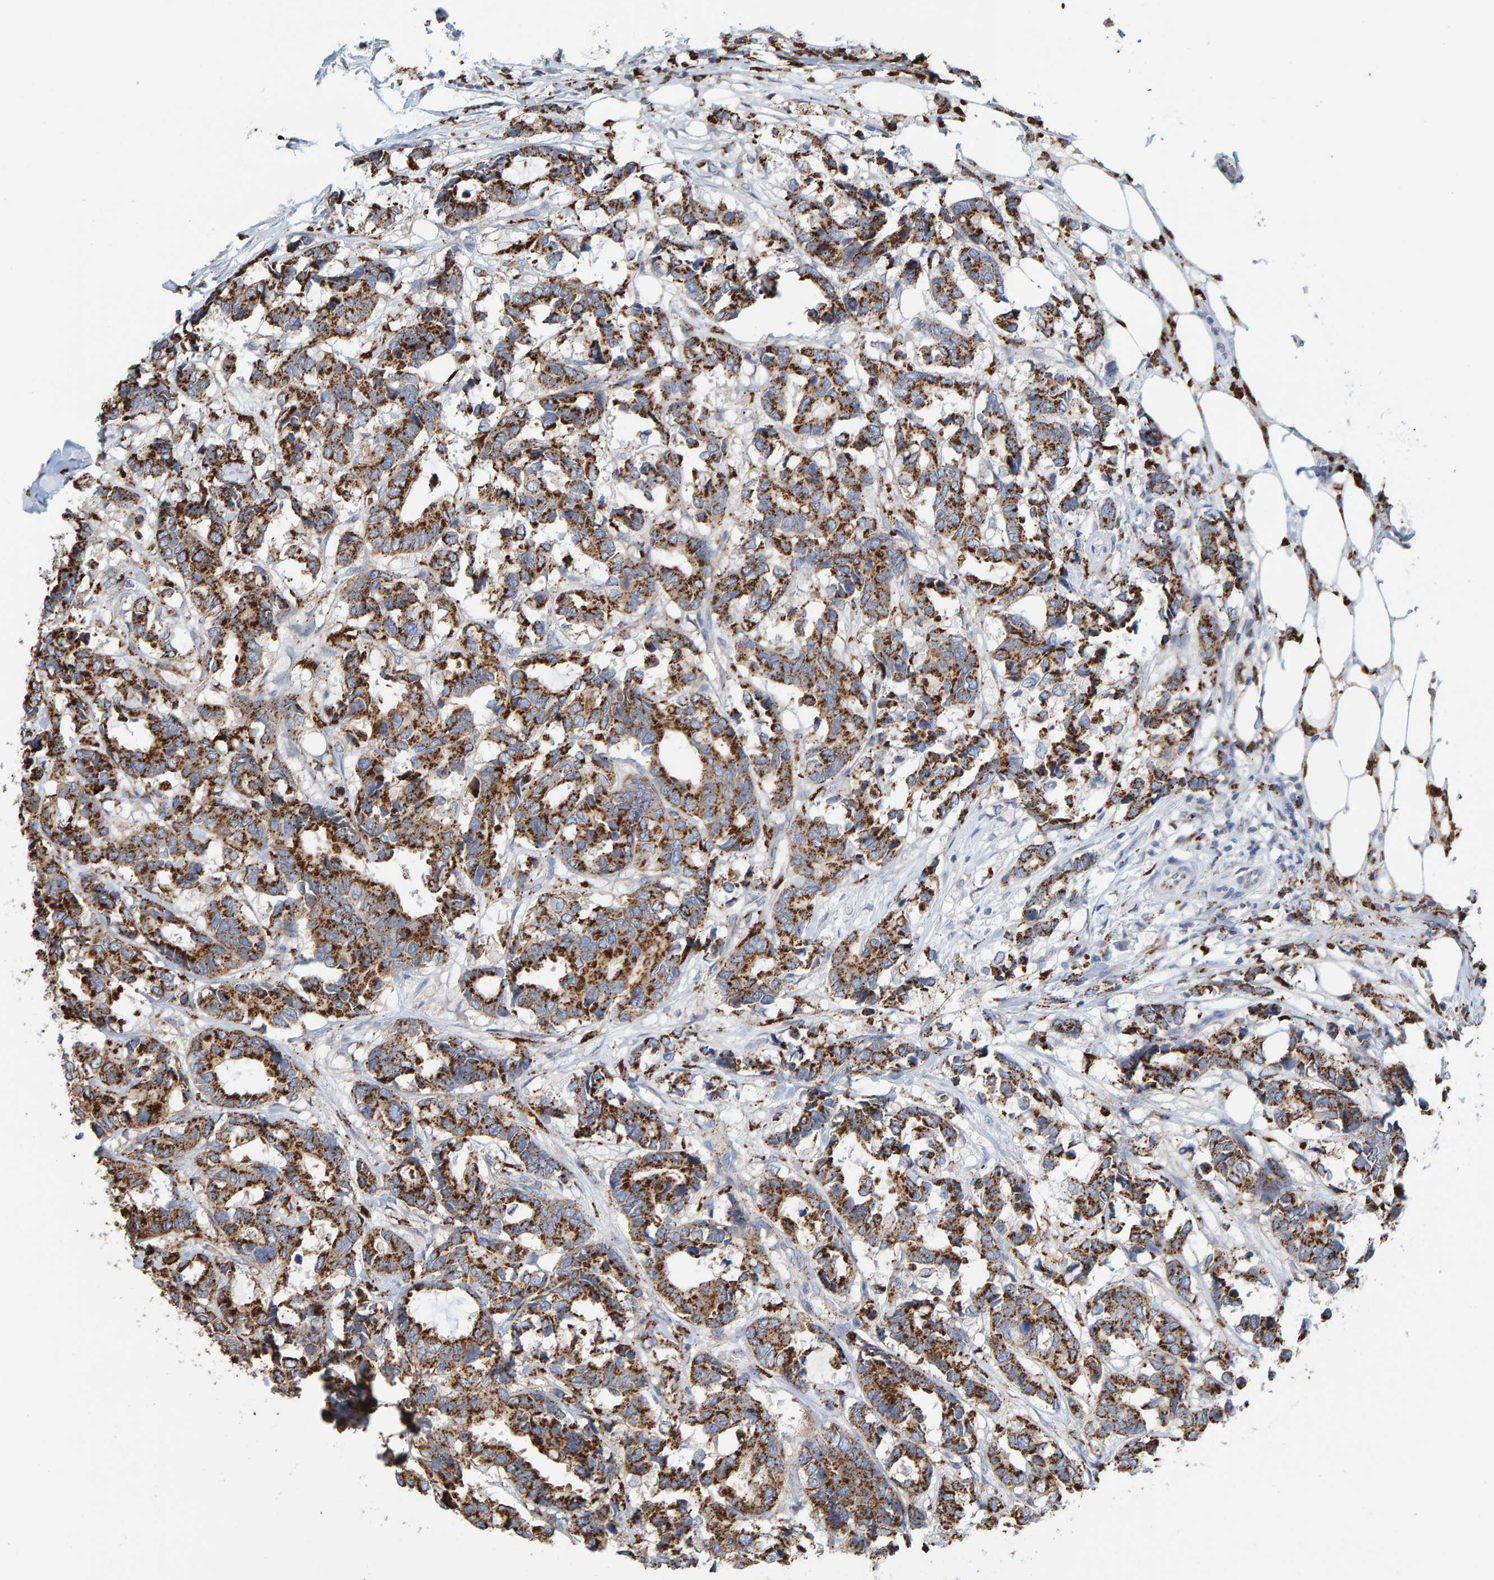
{"staining": {"intensity": "strong", "quantity": ">75%", "location": "cytoplasmic/membranous"}, "tissue": "breast cancer", "cell_type": "Tumor cells", "image_type": "cancer", "snomed": [{"axis": "morphology", "description": "Duct carcinoma"}, {"axis": "topography", "description": "Breast"}], "caption": "High-power microscopy captured an immunohistochemistry photomicrograph of breast cancer, revealing strong cytoplasmic/membranous expression in about >75% of tumor cells.", "gene": "BIN3", "patient": {"sex": "female", "age": 87}}